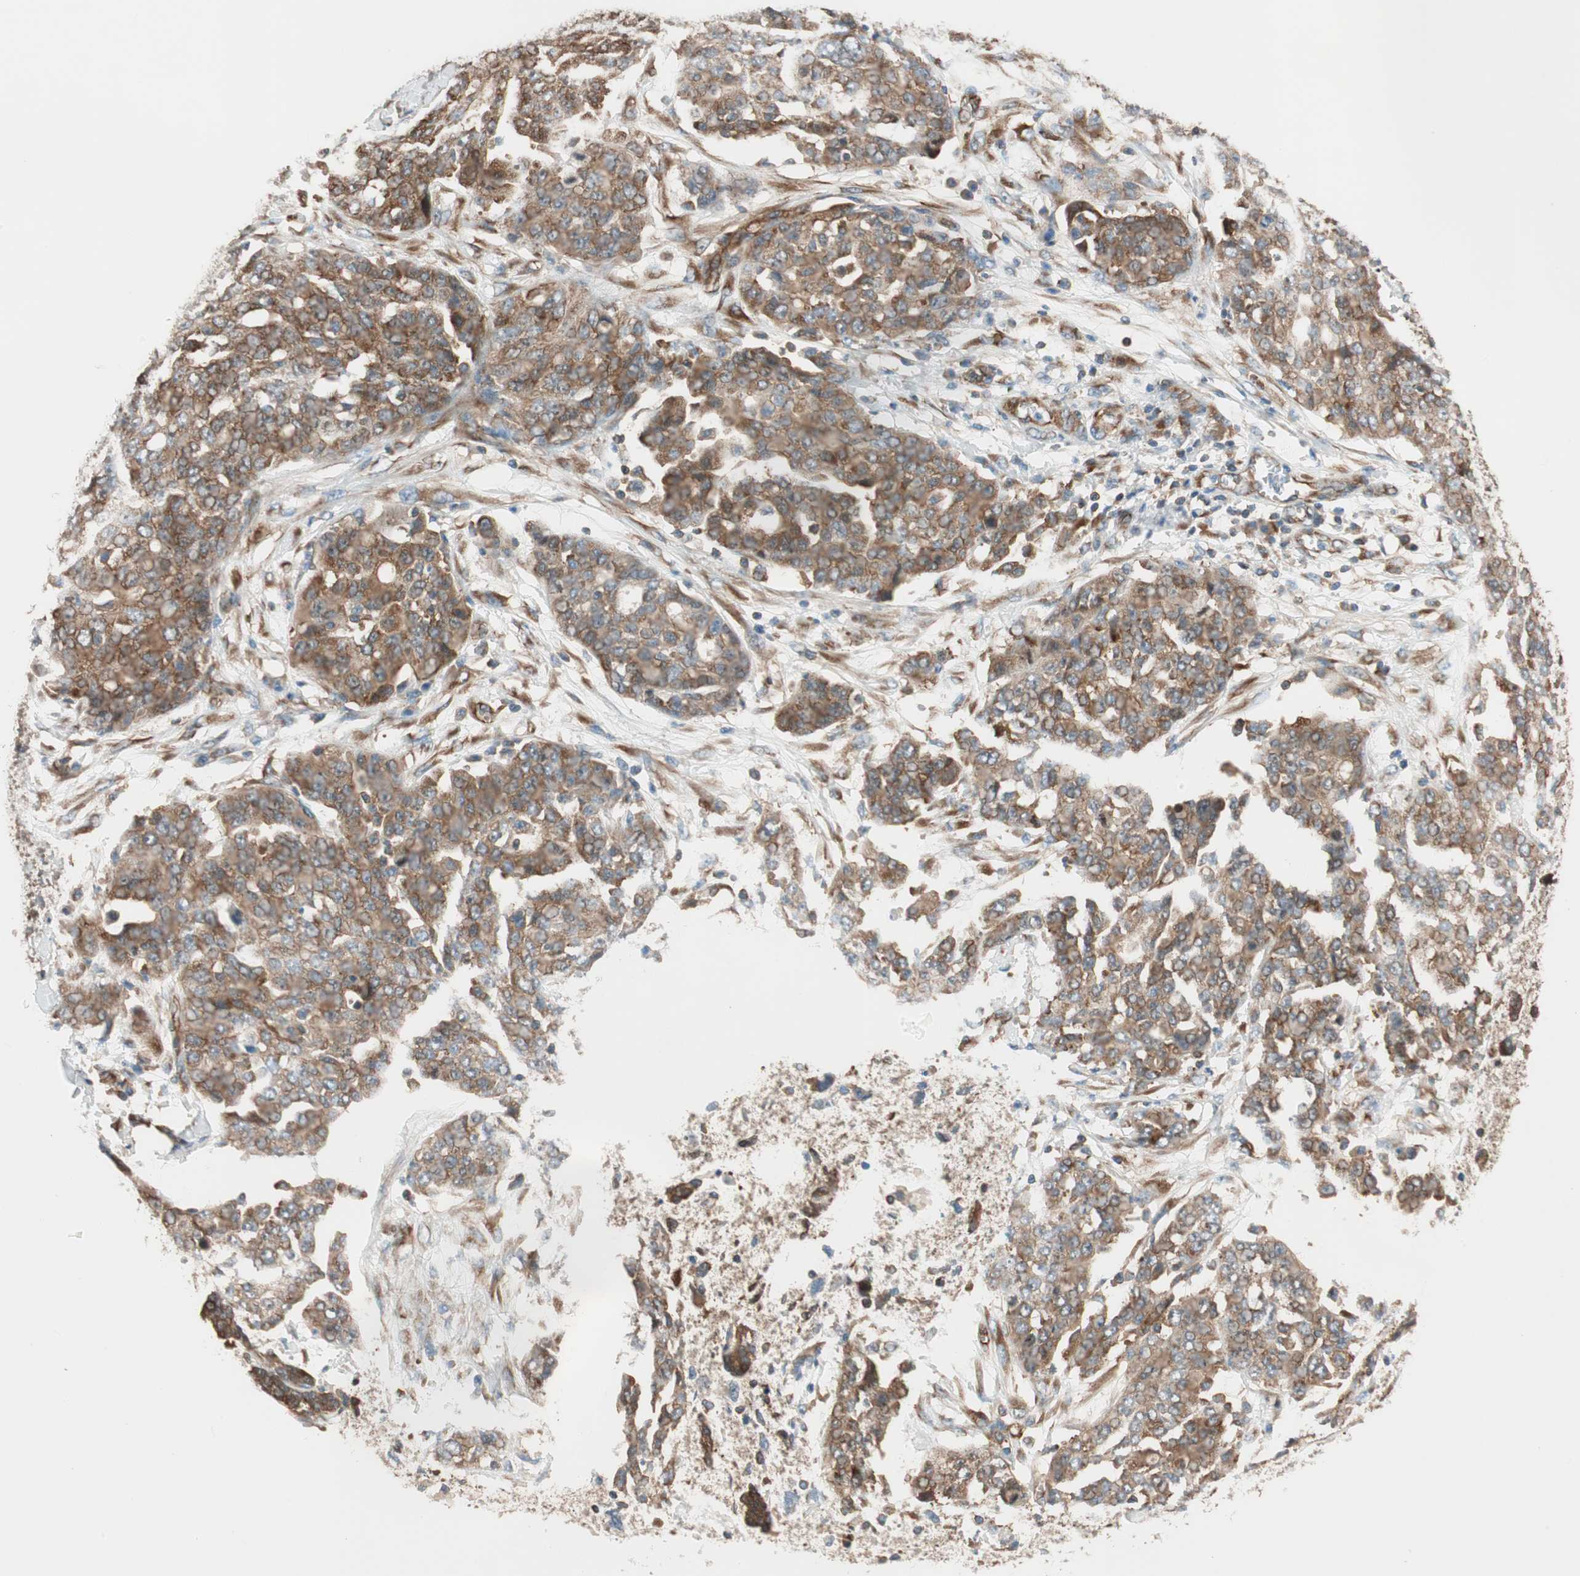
{"staining": {"intensity": "strong", "quantity": ">75%", "location": "cytoplasmic/membranous"}, "tissue": "ovarian cancer", "cell_type": "Tumor cells", "image_type": "cancer", "snomed": [{"axis": "morphology", "description": "Cystadenocarcinoma, serous, NOS"}, {"axis": "topography", "description": "Soft tissue"}, {"axis": "topography", "description": "Ovary"}], "caption": "Protein expression analysis of human ovarian cancer (serous cystadenocarcinoma) reveals strong cytoplasmic/membranous expression in about >75% of tumor cells. (Stains: DAB in brown, nuclei in blue, Microscopy: brightfield microscopy at high magnification).", "gene": "WASL", "patient": {"sex": "female", "age": 57}}